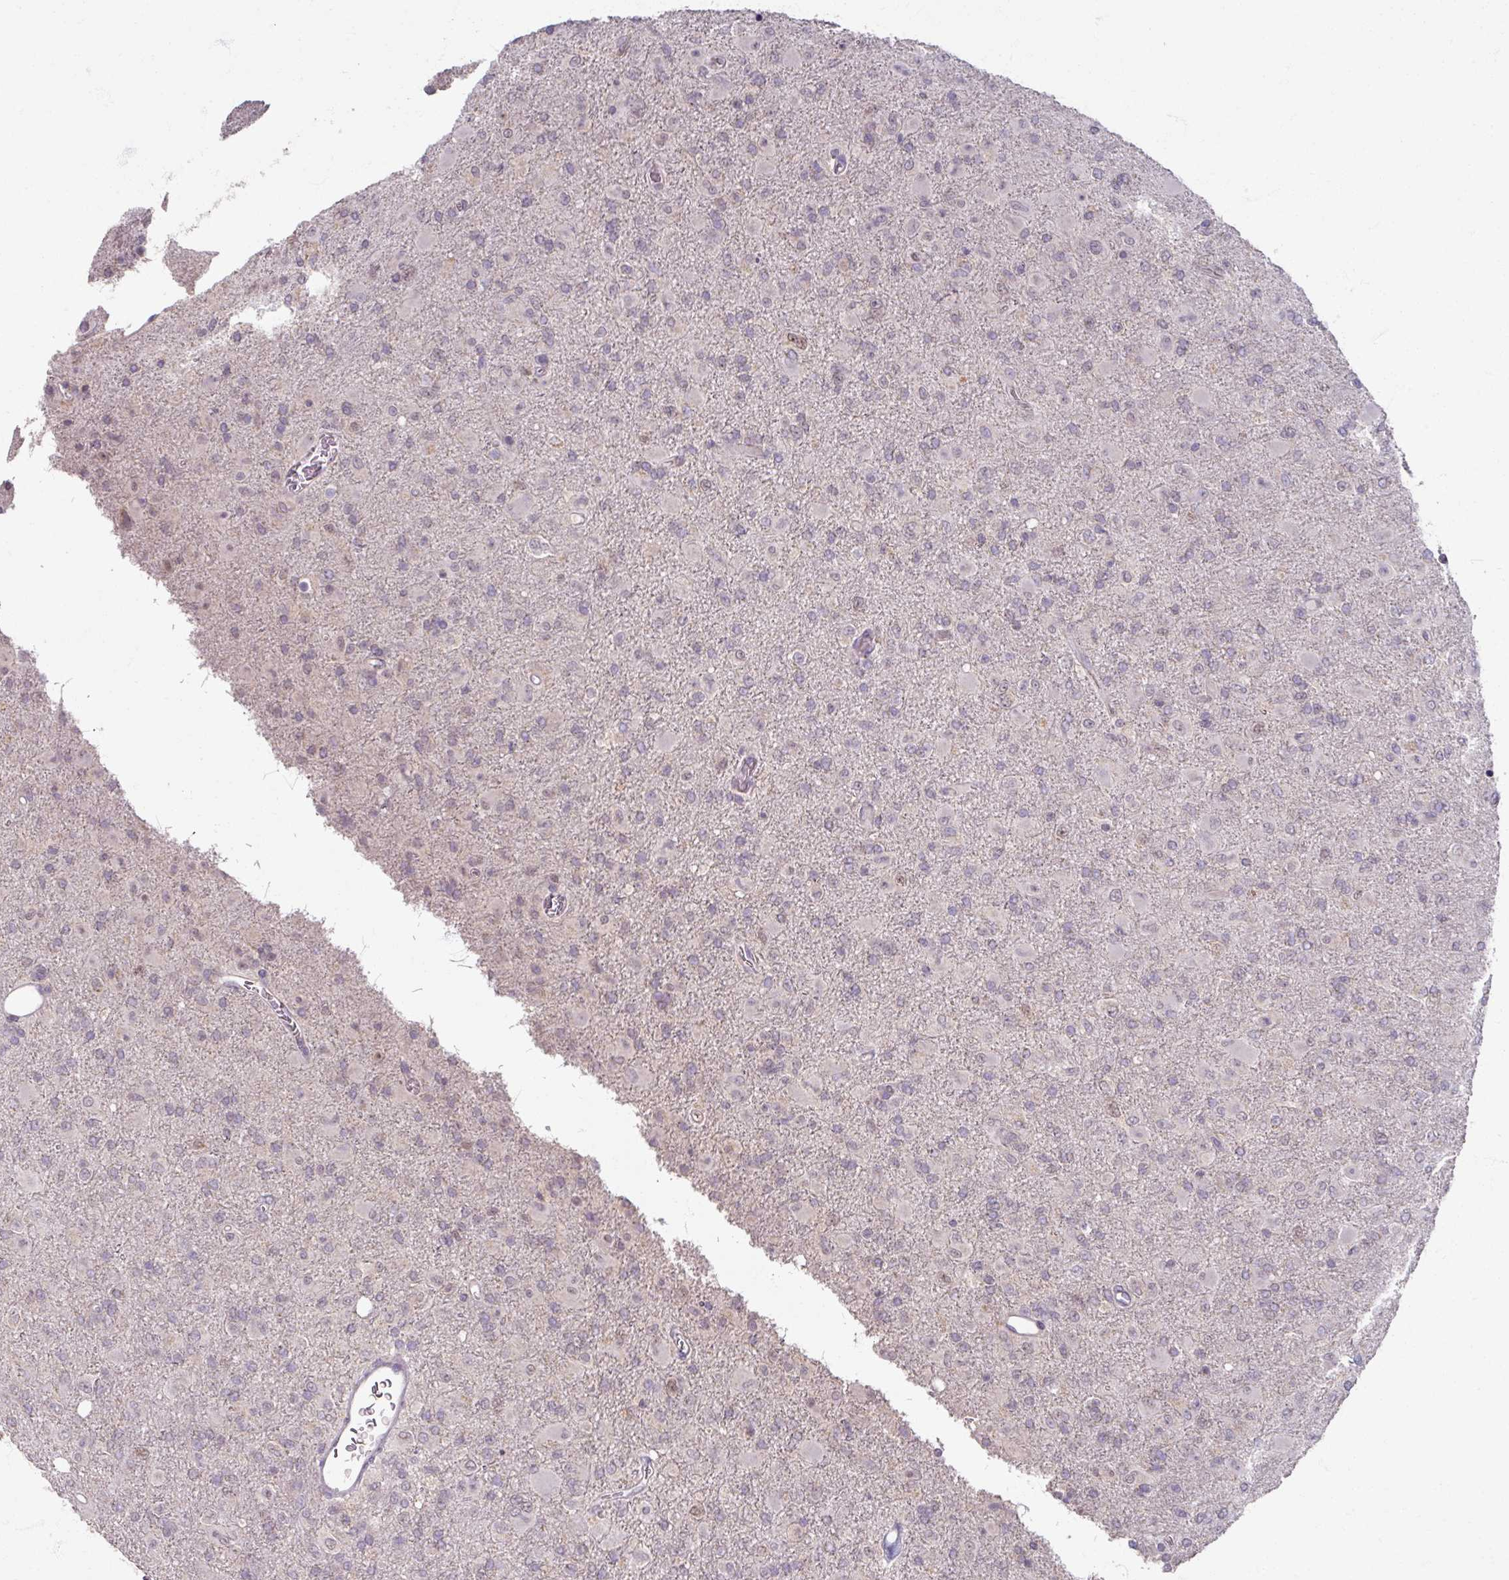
{"staining": {"intensity": "negative", "quantity": "none", "location": "none"}, "tissue": "glioma", "cell_type": "Tumor cells", "image_type": "cancer", "snomed": [{"axis": "morphology", "description": "Glioma, malignant, Low grade"}, {"axis": "topography", "description": "Brain"}], "caption": "This micrograph is of glioma stained with IHC to label a protein in brown with the nuclei are counter-stained blue. There is no positivity in tumor cells.", "gene": "SOX11", "patient": {"sex": "male", "age": 65}}